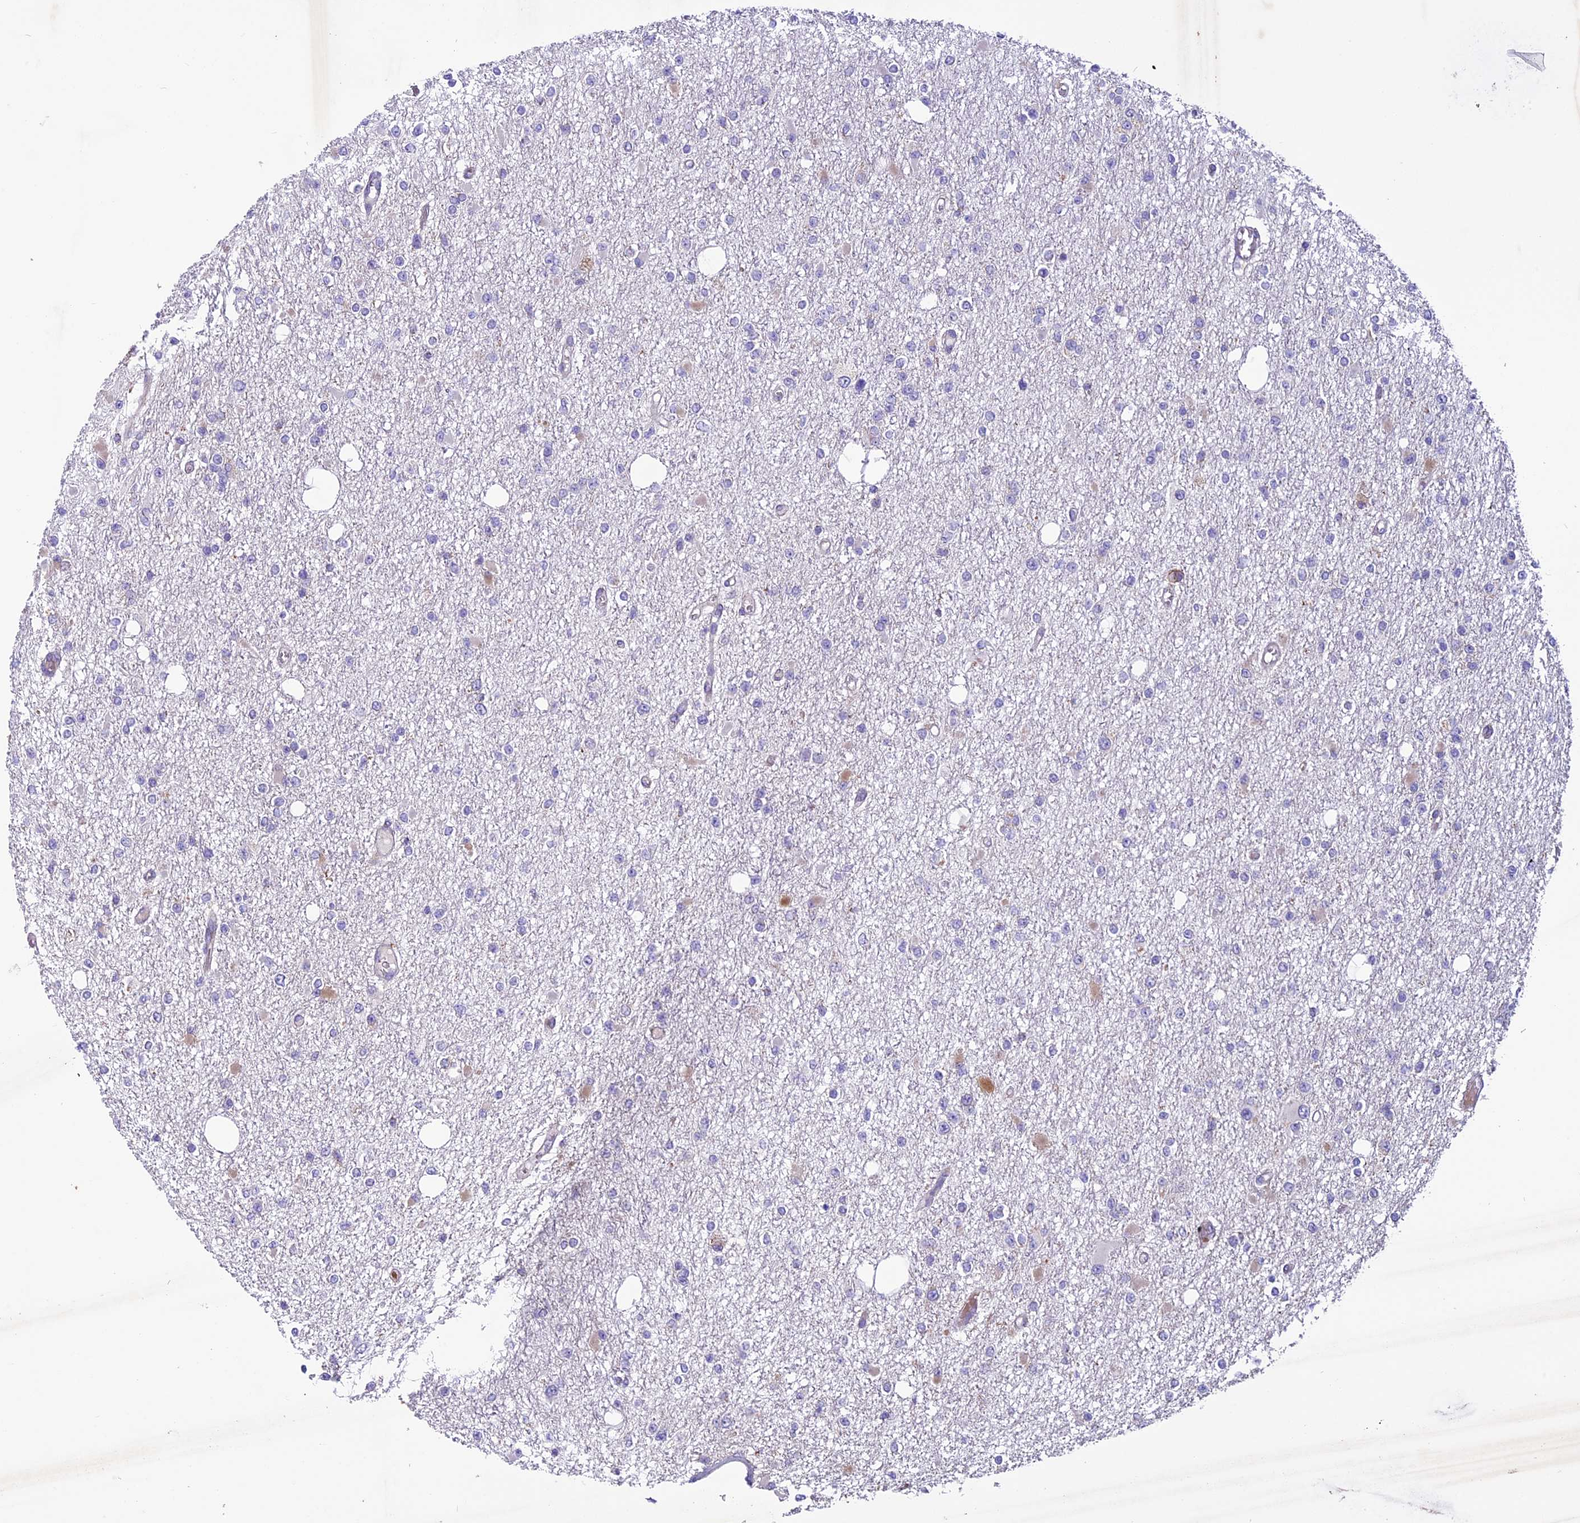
{"staining": {"intensity": "negative", "quantity": "none", "location": "none"}, "tissue": "glioma", "cell_type": "Tumor cells", "image_type": "cancer", "snomed": [{"axis": "morphology", "description": "Glioma, malignant, Low grade"}, {"axis": "topography", "description": "Brain"}], "caption": "Glioma was stained to show a protein in brown. There is no significant positivity in tumor cells. (Immunohistochemistry (ihc), brightfield microscopy, high magnification).", "gene": "MIEF2", "patient": {"sex": "female", "age": 22}}